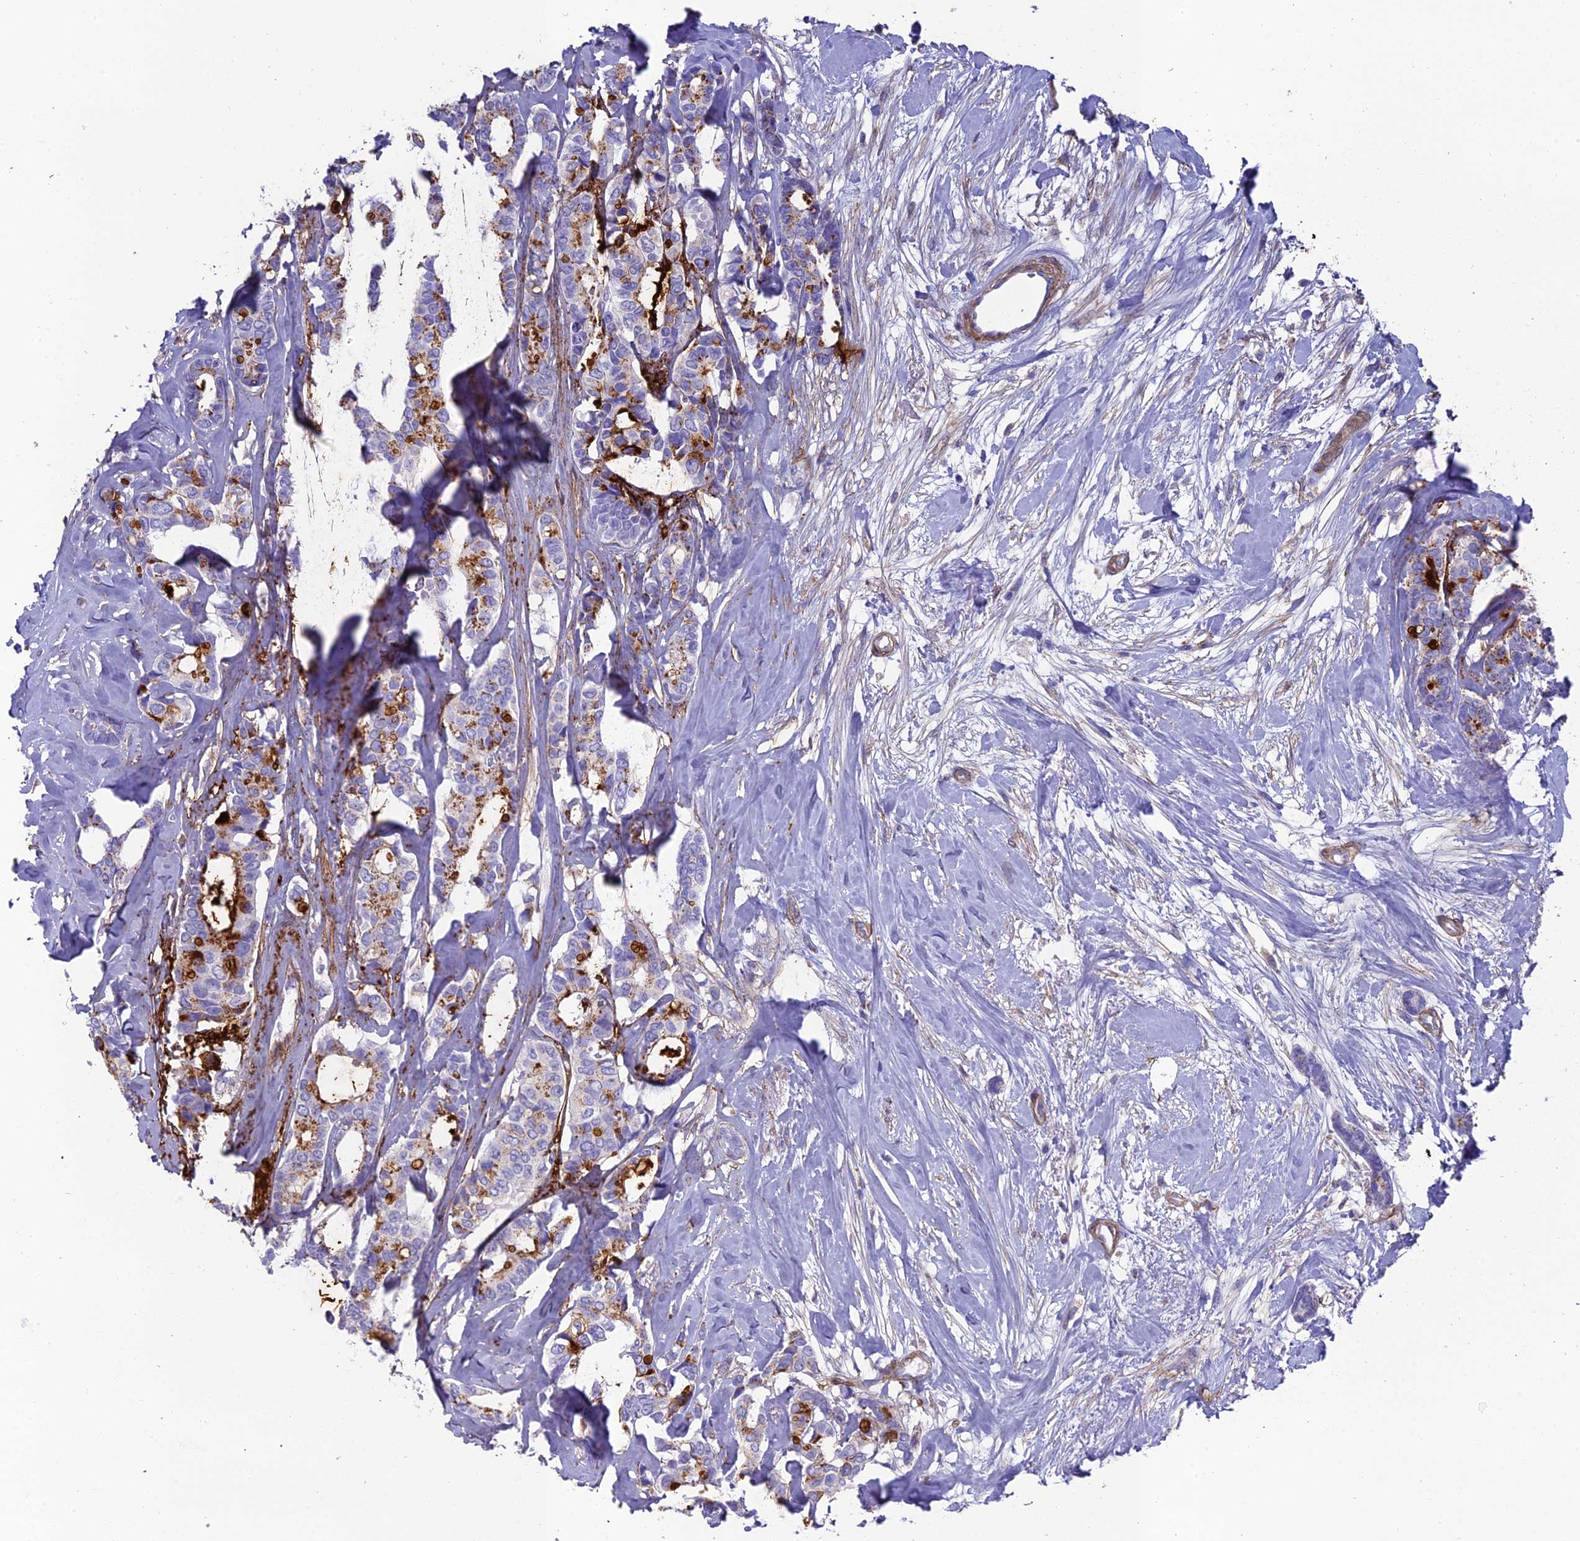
{"staining": {"intensity": "strong", "quantity": "<25%", "location": "cytoplasmic/membranous"}, "tissue": "breast cancer", "cell_type": "Tumor cells", "image_type": "cancer", "snomed": [{"axis": "morphology", "description": "Duct carcinoma"}, {"axis": "topography", "description": "Breast"}], "caption": "Breast cancer (infiltrating ductal carcinoma) stained with a brown dye reveals strong cytoplasmic/membranous positive expression in approximately <25% of tumor cells.", "gene": "TNS1", "patient": {"sex": "female", "age": 87}}